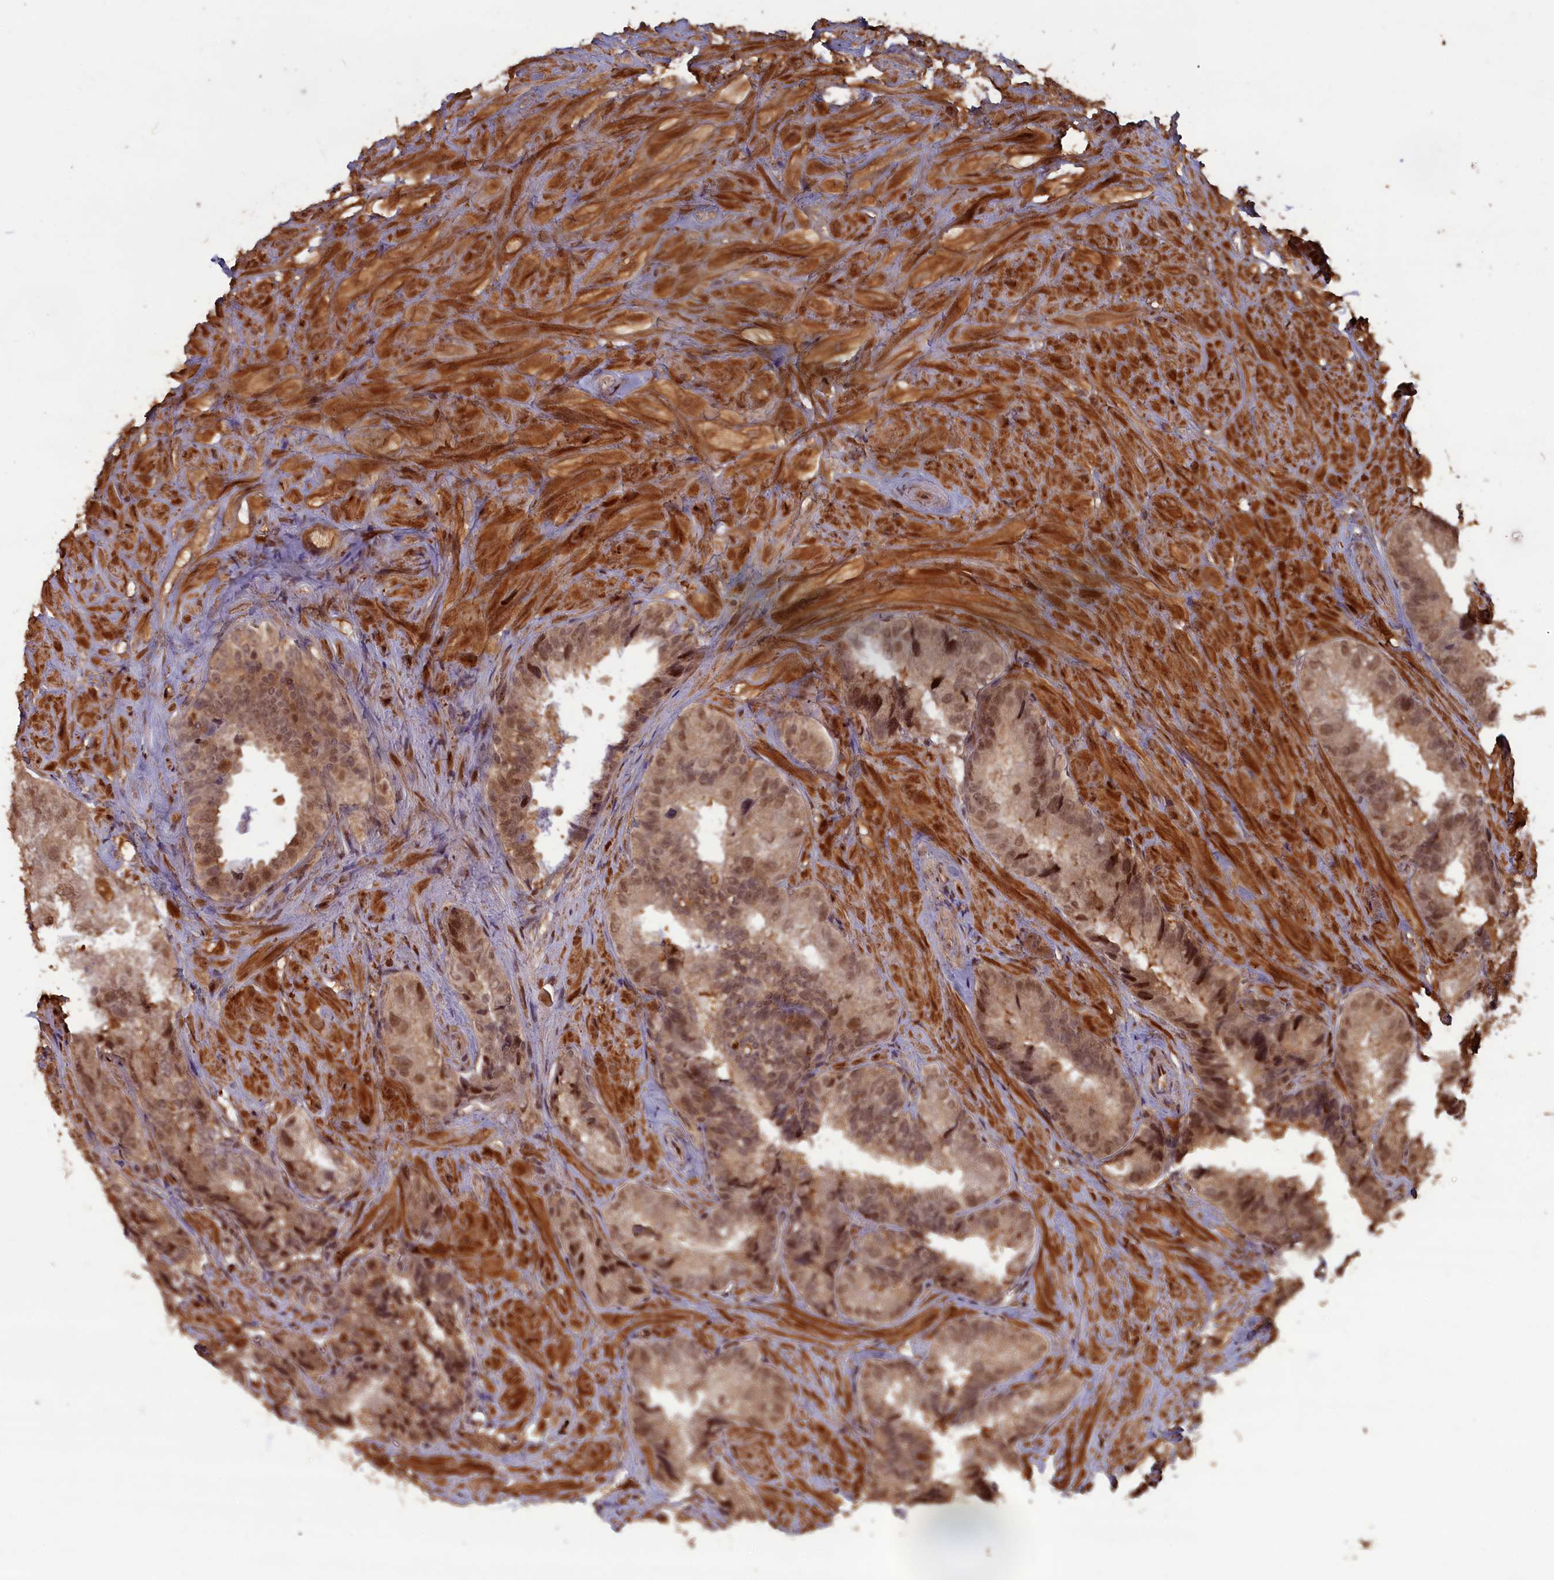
{"staining": {"intensity": "moderate", "quantity": ">75%", "location": "cytoplasmic/membranous,nuclear"}, "tissue": "seminal vesicle", "cell_type": "Glandular cells", "image_type": "normal", "snomed": [{"axis": "morphology", "description": "Normal tissue, NOS"}, {"axis": "topography", "description": "Prostate and seminal vesicle, NOS"}, {"axis": "topography", "description": "Prostate"}, {"axis": "topography", "description": "Seminal veicle"}], "caption": "Protein analysis of normal seminal vesicle shows moderate cytoplasmic/membranous,nuclear expression in about >75% of glandular cells.", "gene": "HIF3A", "patient": {"sex": "male", "age": 67}}